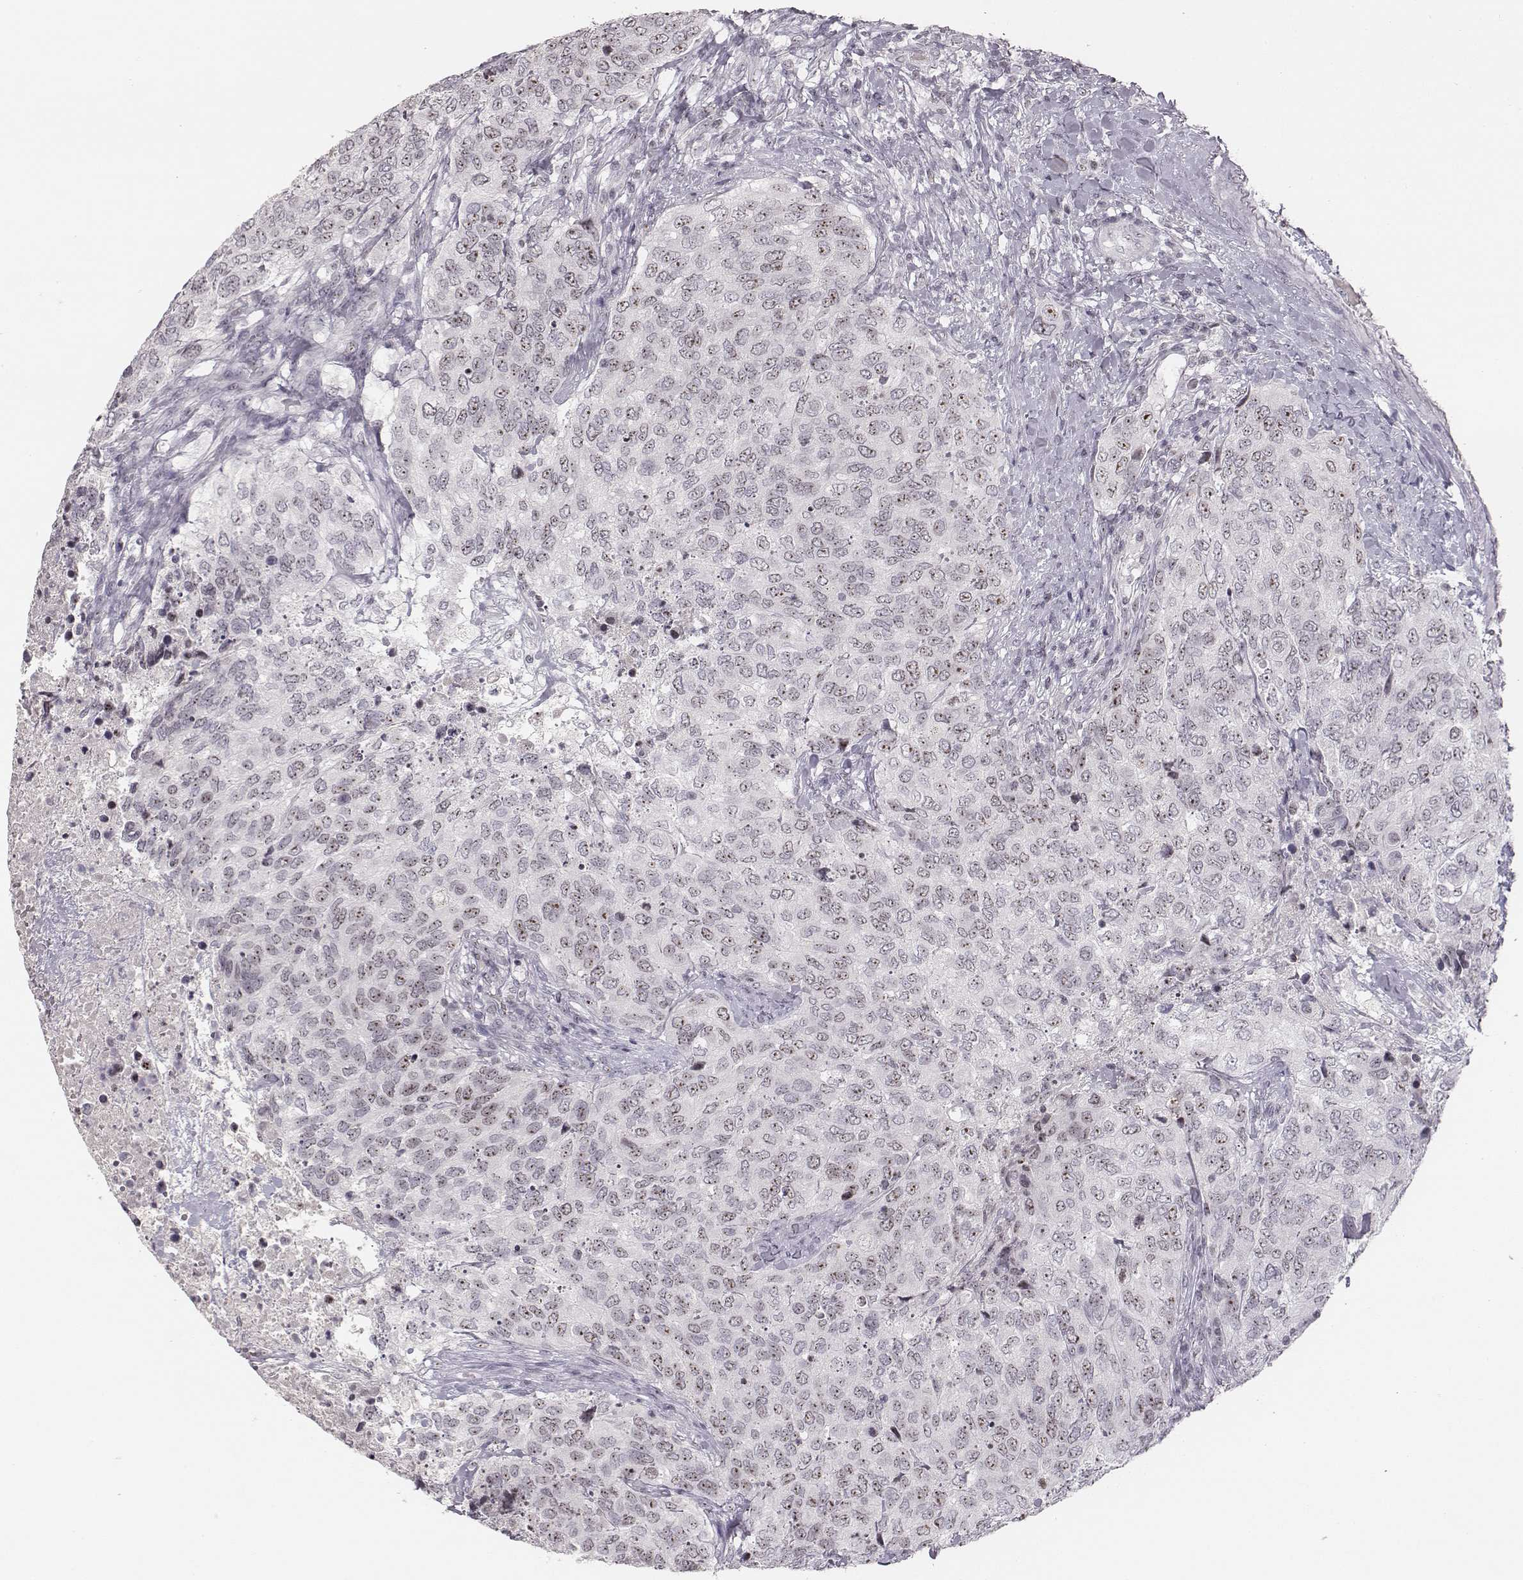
{"staining": {"intensity": "weak", "quantity": "25%-75%", "location": "nuclear"}, "tissue": "urothelial cancer", "cell_type": "Tumor cells", "image_type": "cancer", "snomed": [{"axis": "morphology", "description": "Urothelial carcinoma, High grade"}, {"axis": "topography", "description": "Urinary bladder"}], "caption": "High-grade urothelial carcinoma stained with a brown dye exhibits weak nuclear positive positivity in about 25%-75% of tumor cells.", "gene": "NIFK", "patient": {"sex": "female", "age": 78}}